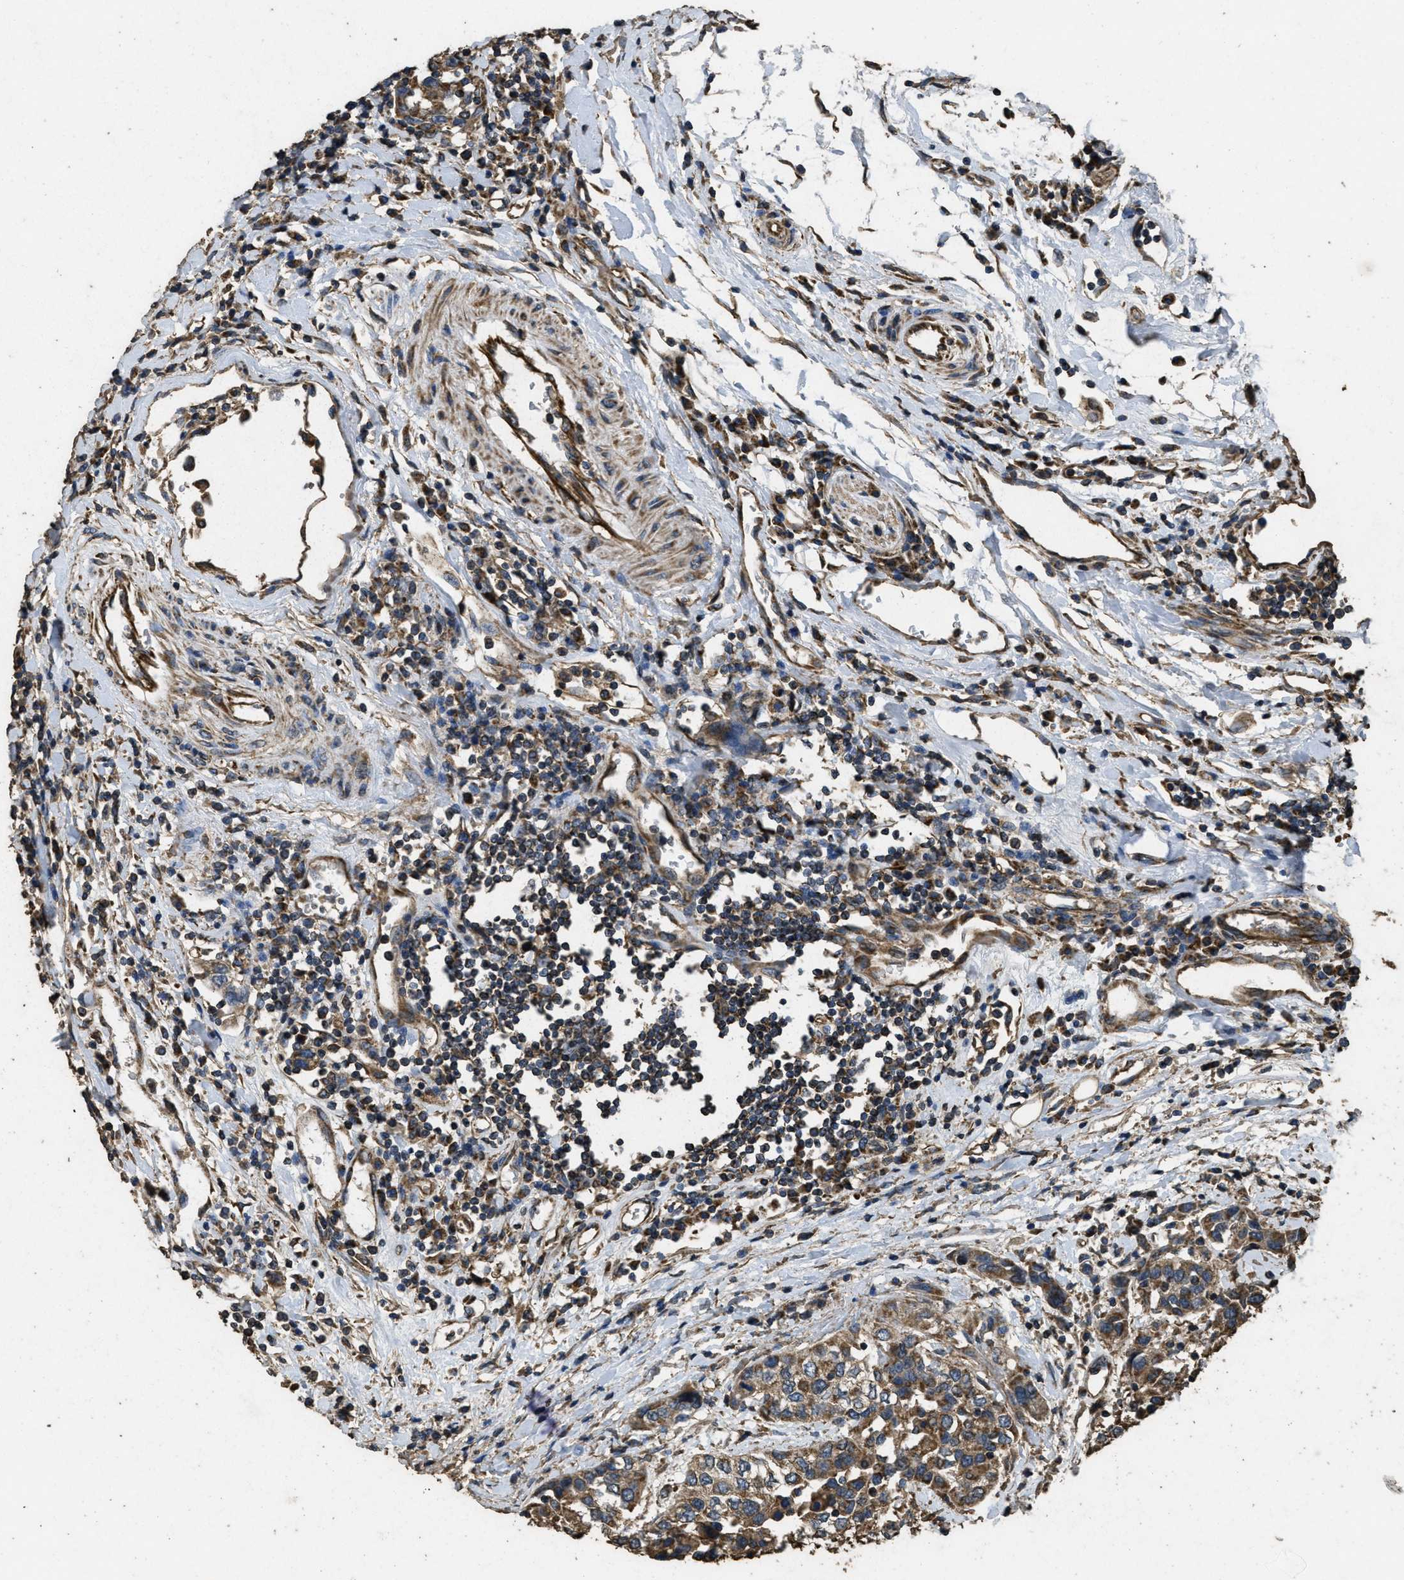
{"staining": {"intensity": "moderate", "quantity": ">75%", "location": "cytoplasmic/membranous"}, "tissue": "urothelial cancer", "cell_type": "Tumor cells", "image_type": "cancer", "snomed": [{"axis": "morphology", "description": "Urothelial carcinoma, High grade"}, {"axis": "topography", "description": "Urinary bladder"}], "caption": "Protein expression analysis of human urothelial cancer reveals moderate cytoplasmic/membranous expression in approximately >75% of tumor cells.", "gene": "CYRIA", "patient": {"sex": "female", "age": 80}}